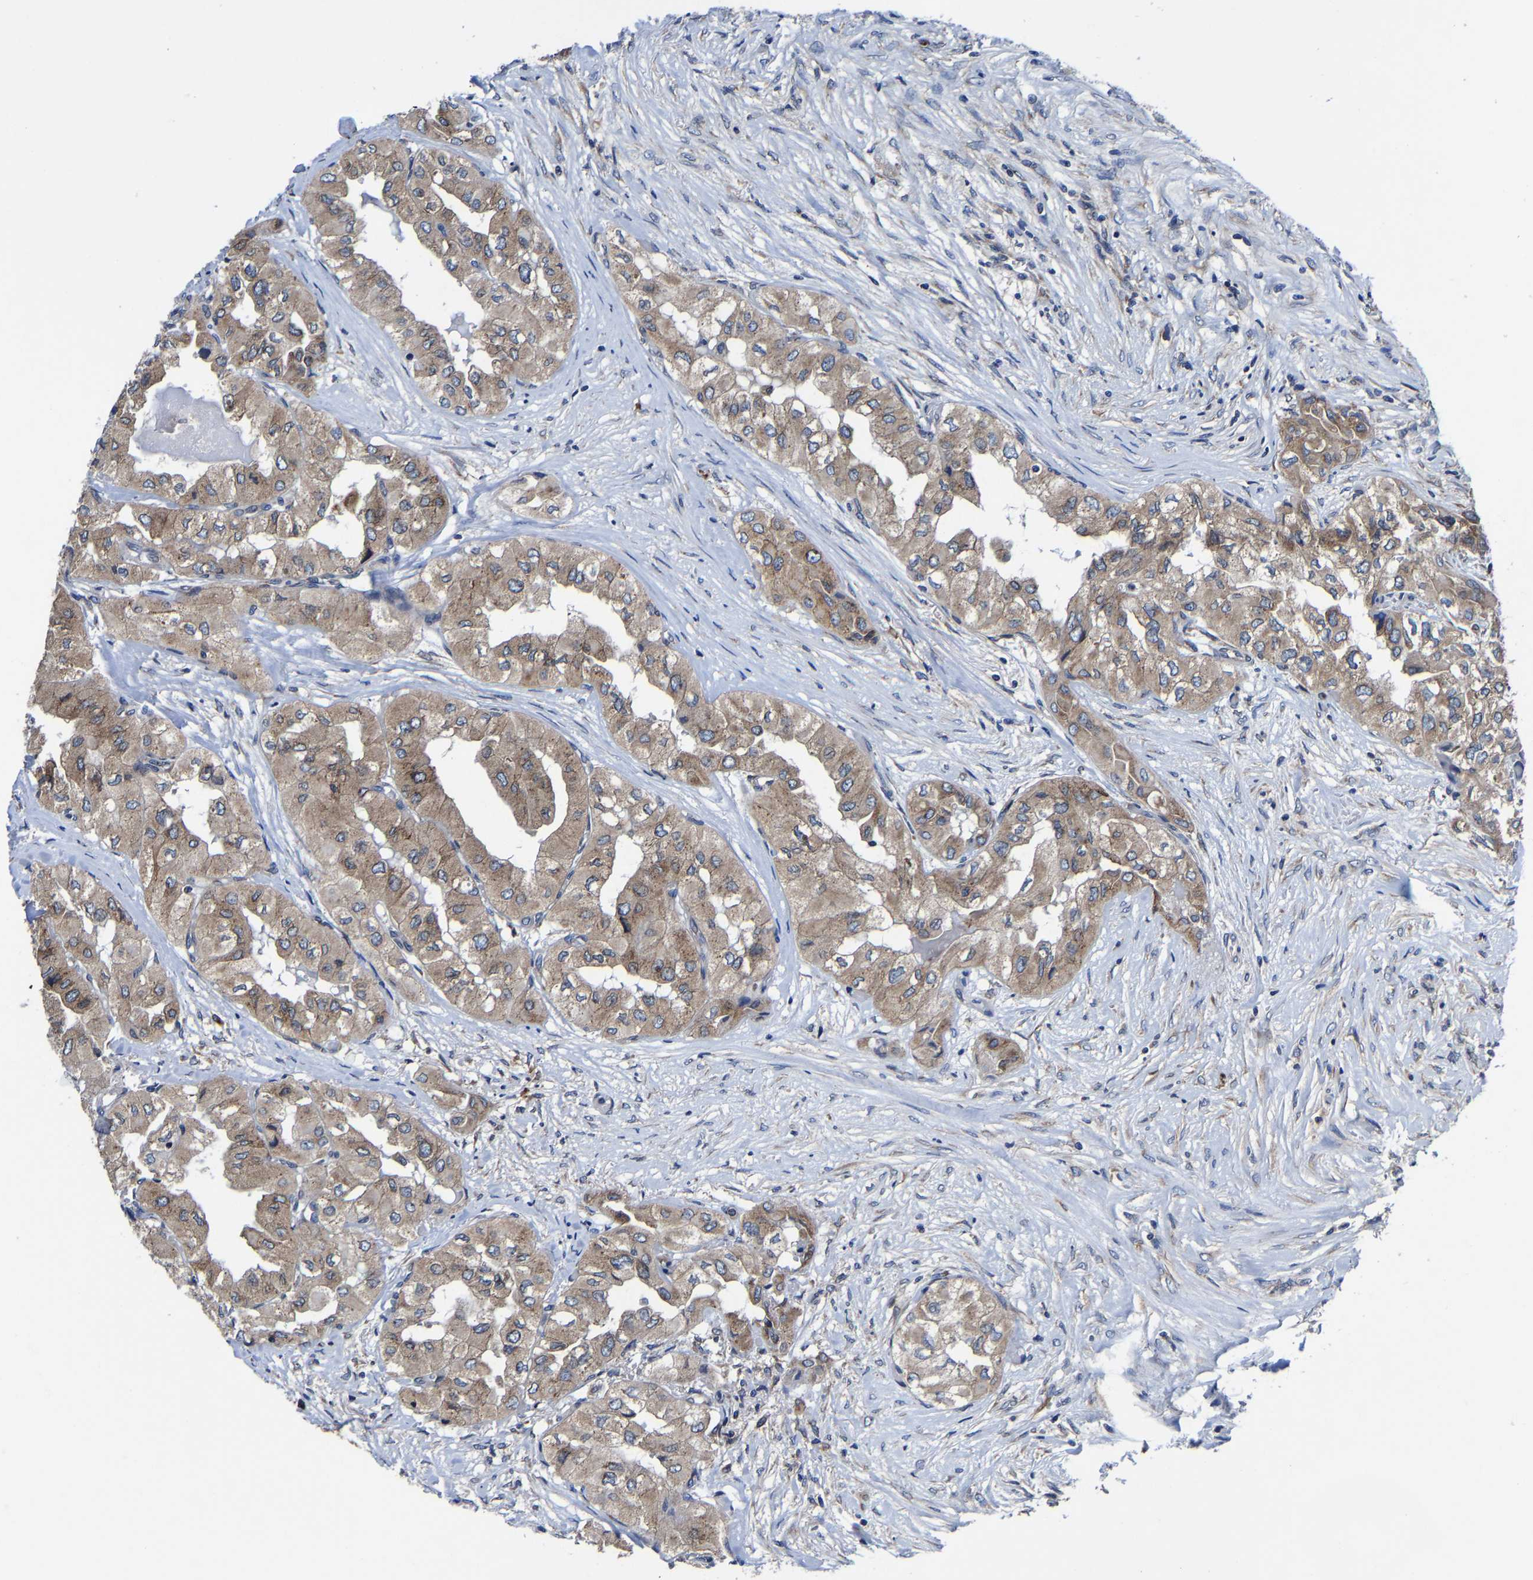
{"staining": {"intensity": "moderate", "quantity": ">75%", "location": "cytoplasmic/membranous"}, "tissue": "thyroid cancer", "cell_type": "Tumor cells", "image_type": "cancer", "snomed": [{"axis": "morphology", "description": "Papillary adenocarcinoma, NOS"}, {"axis": "topography", "description": "Thyroid gland"}], "caption": "A brown stain highlights moderate cytoplasmic/membranous positivity of a protein in thyroid cancer (papillary adenocarcinoma) tumor cells. Ihc stains the protein of interest in brown and the nuclei are stained blue.", "gene": "EBAG9", "patient": {"sex": "female", "age": 59}}